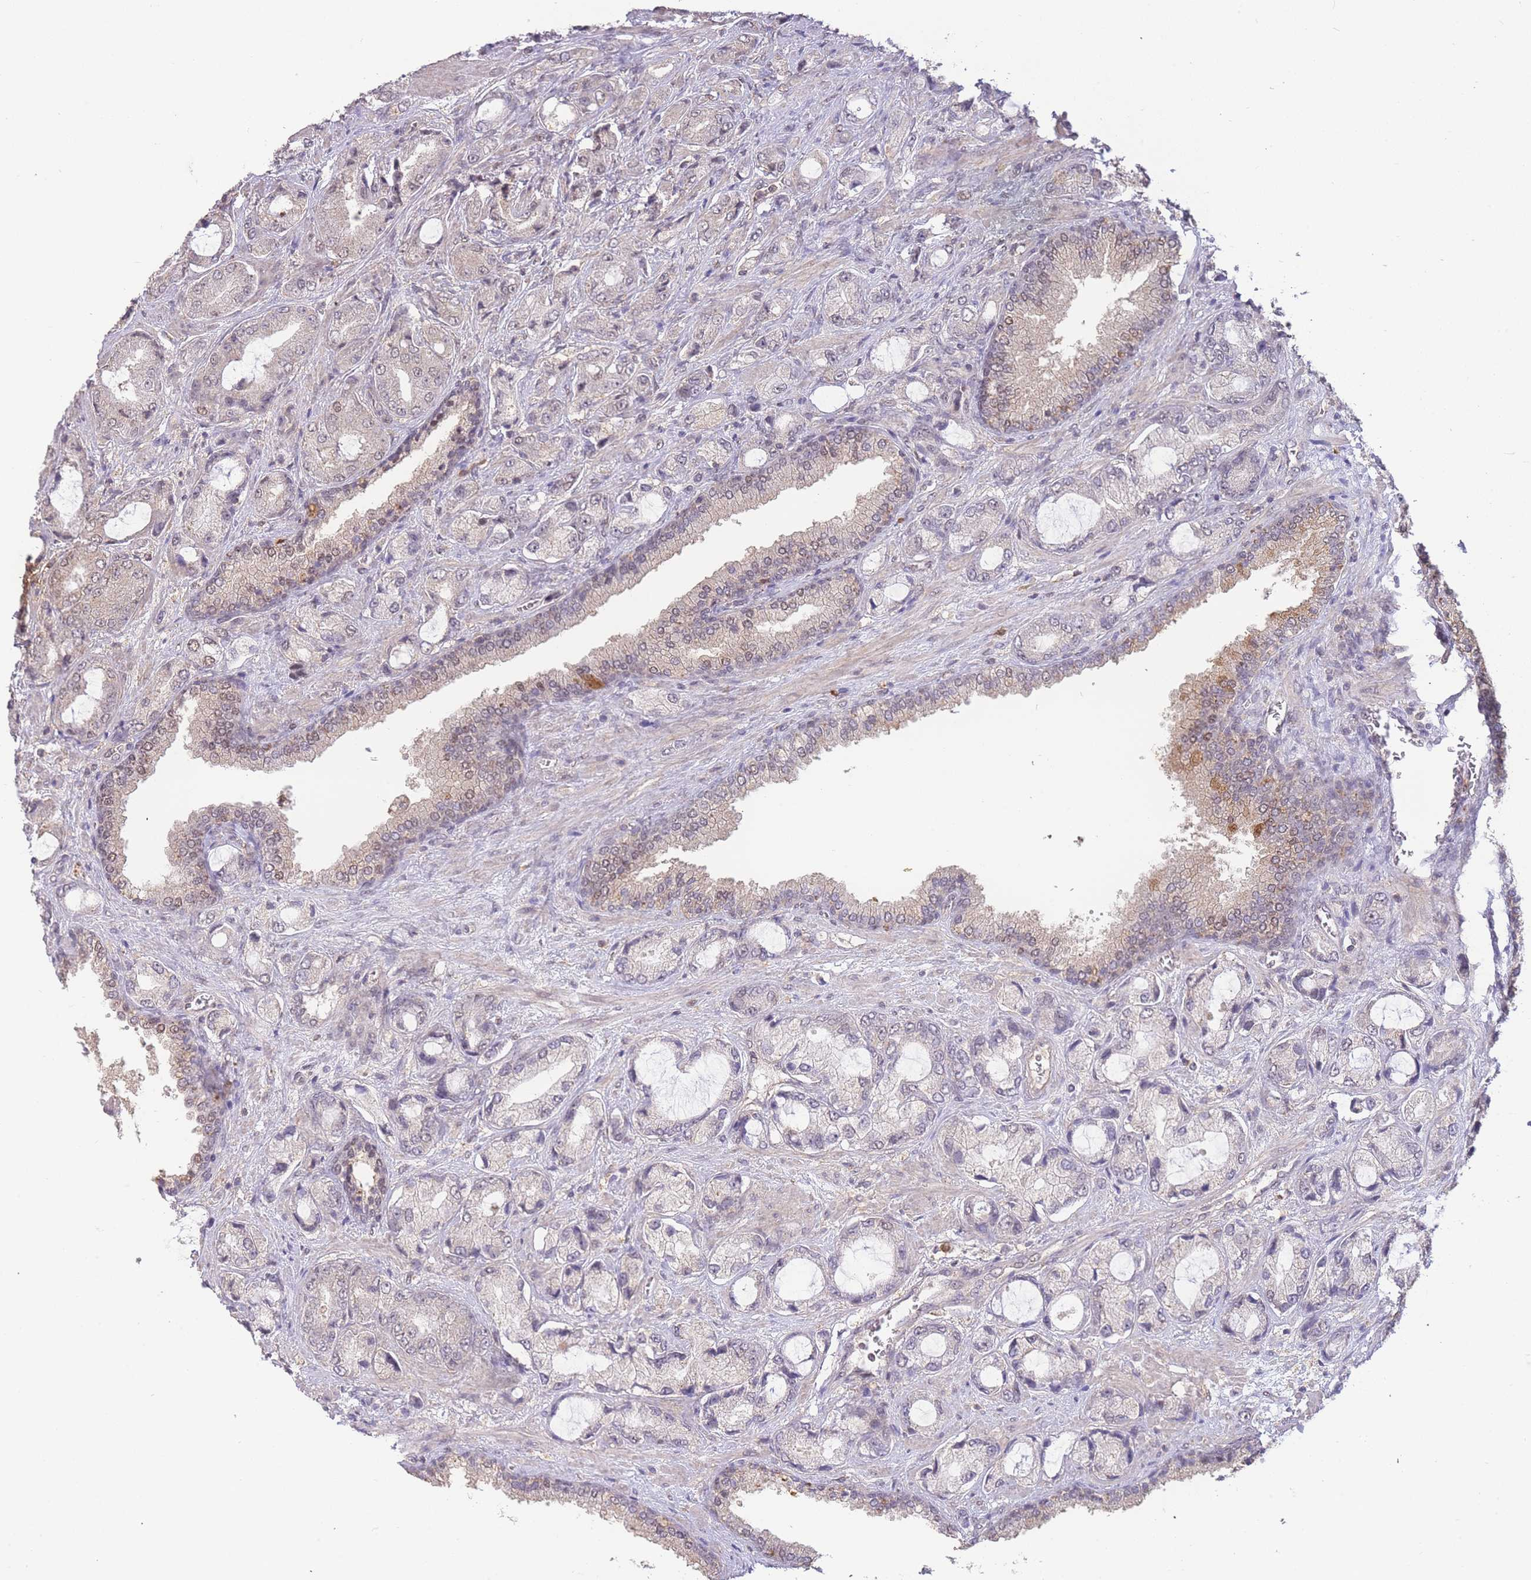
{"staining": {"intensity": "negative", "quantity": "none", "location": "none"}, "tissue": "prostate cancer", "cell_type": "Tumor cells", "image_type": "cancer", "snomed": [{"axis": "morphology", "description": "Adenocarcinoma, High grade"}, {"axis": "topography", "description": "Prostate"}], "caption": "Protein analysis of prostate cancer (adenocarcinoma (high-grade)) displays no significant positivity in tumor cells.", "gene": "RNF144B", "patient": {"sex": "male", "age": 68}}